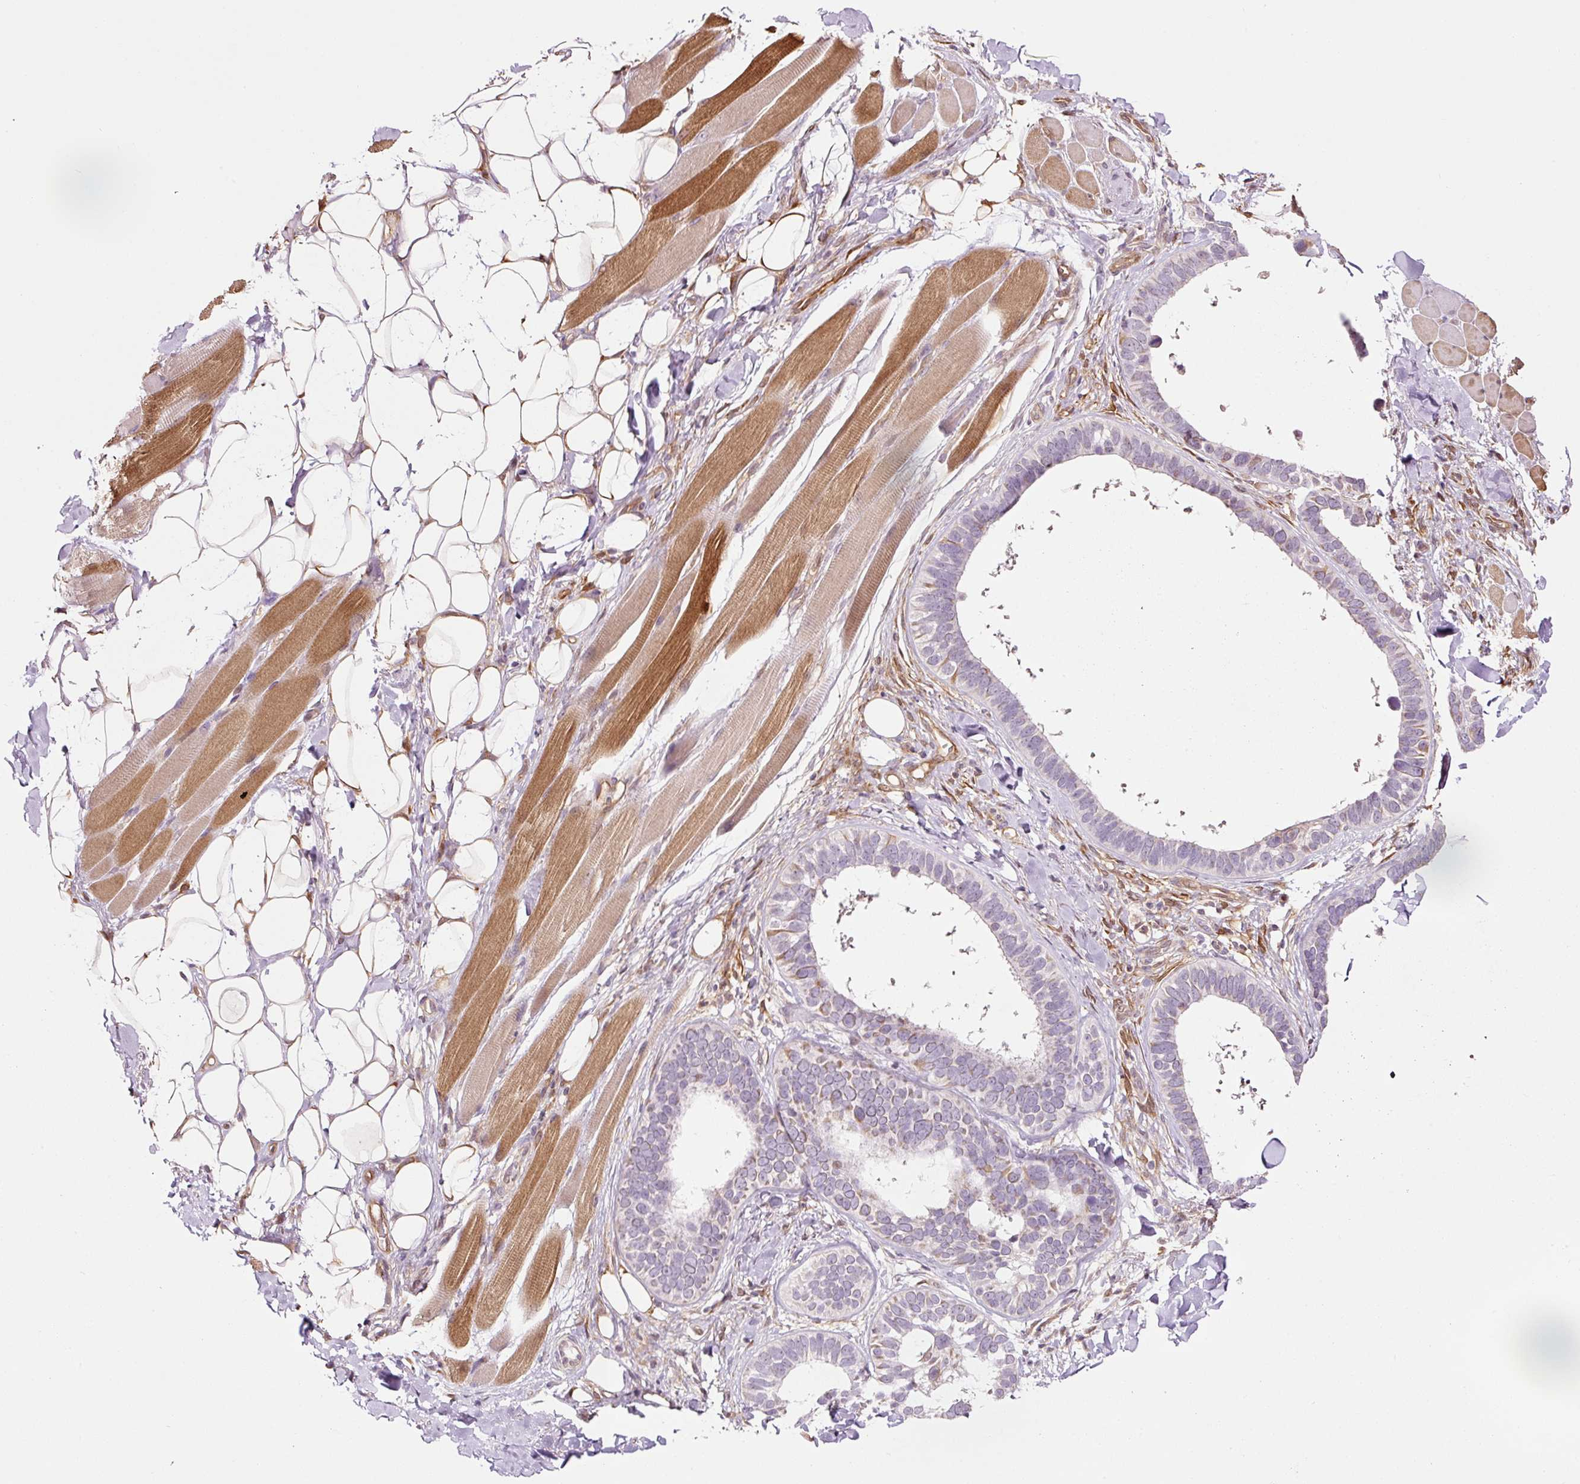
{"staining": {"intensity": "moderate", "quantity": "<25%", "location": "cytoplasmic/membranous"}, "tissue": "skin cancer", "cell_type": "Tumor cells", "image_type": "cancer", "snomed": [{"axis": "morphology", "description": "Basal cell carcinoma"}, {"axis": "topography", "description": "Skin"}], "caption": "A histopathology image showing moderate cytoplasmic/membranous expression in about <25% of tumor cells in skin basal cell carcinoma, as visualized by brown immunohistochemical staining.", "gene": "FBXL14", "patient": {"sex": "male", "age": 62}}